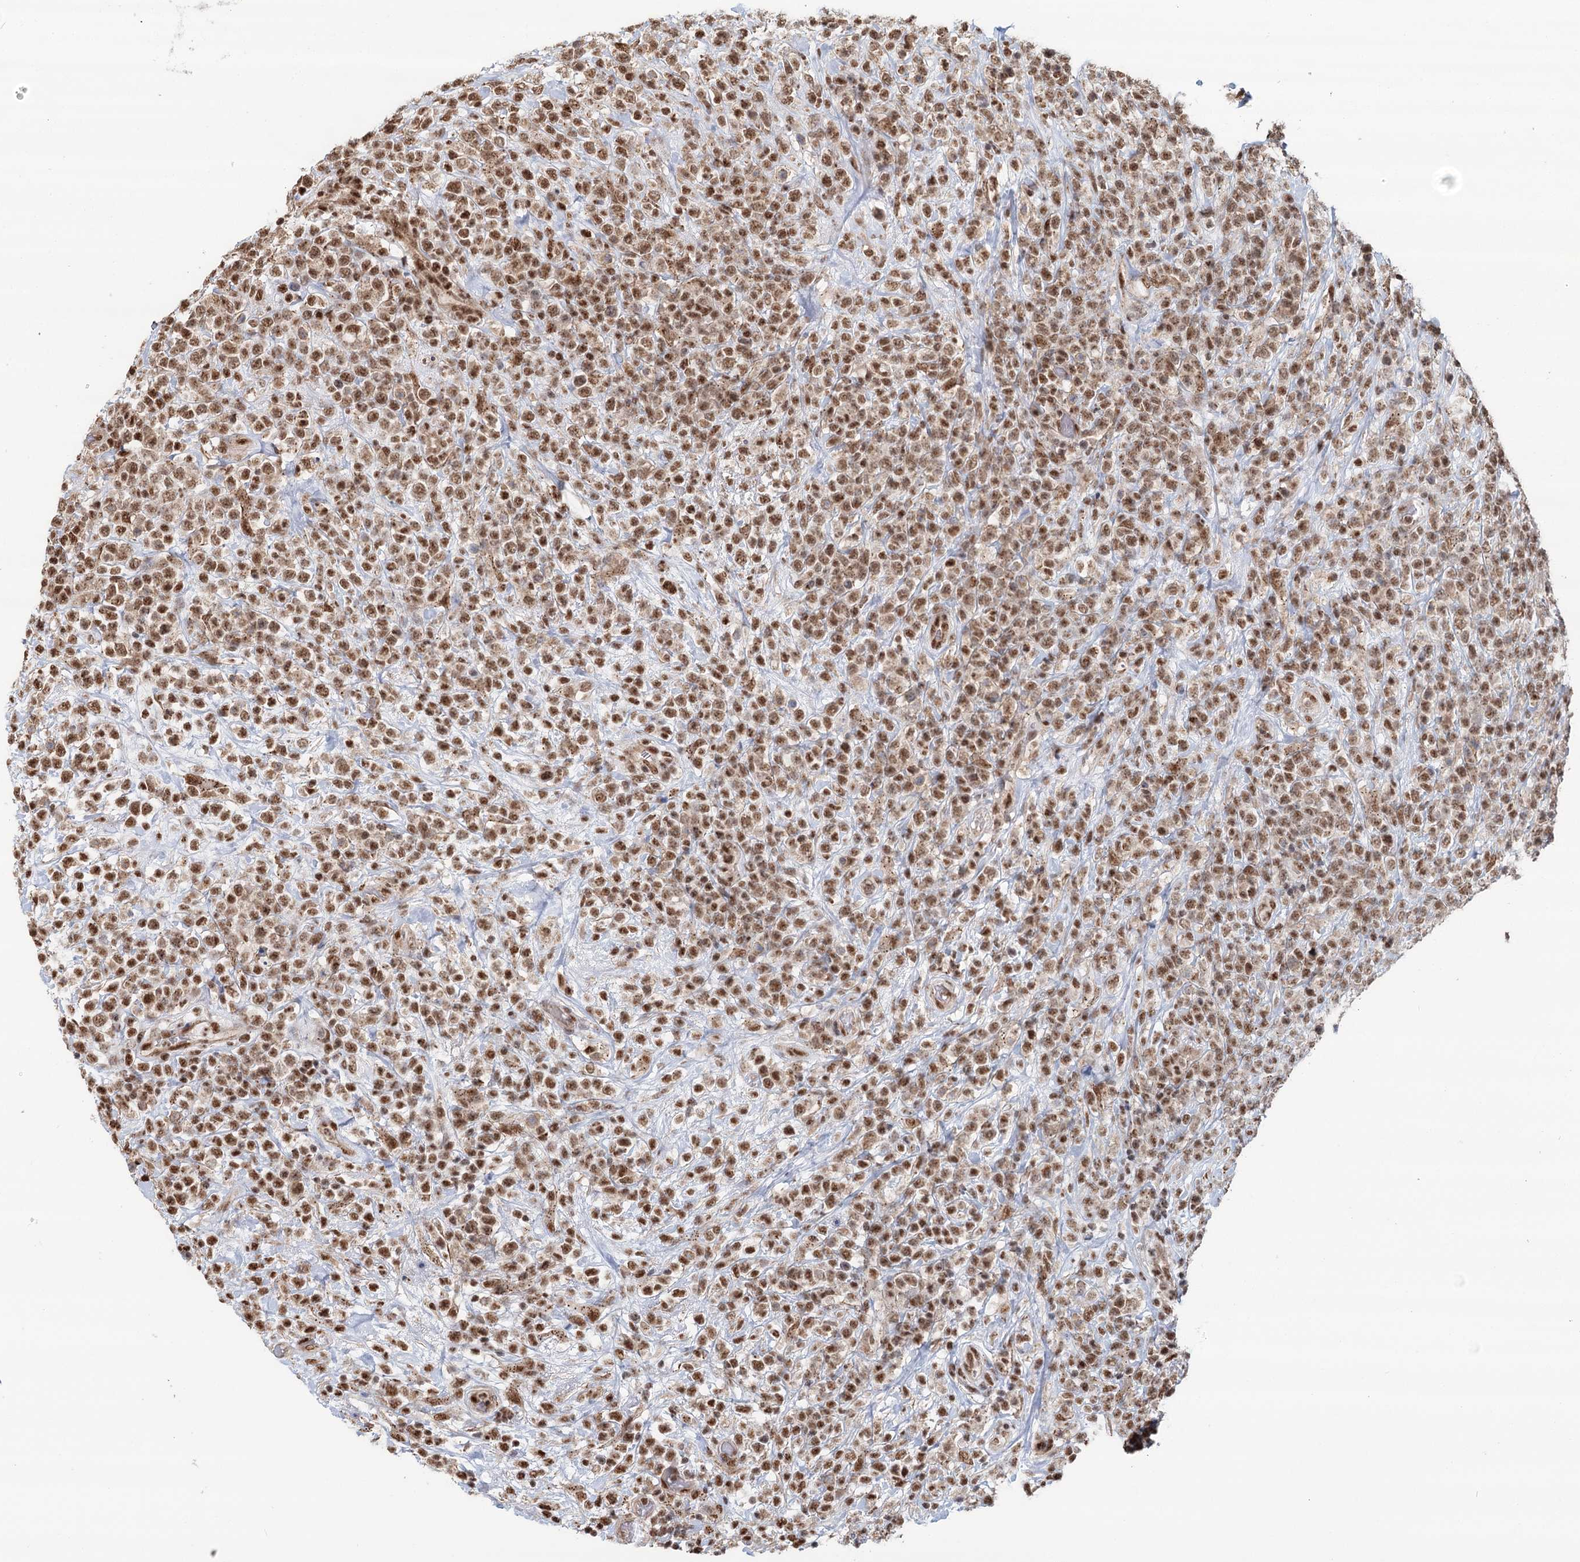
{"staining": {"intensity": "moderate", "quantity": ">75%", "location": "nuclear"}, "tissue": "lymphoma", "cell_type": "Tumor cells", "image_type": "cancer", "snomed": [{"axis": "morphology", "description": "Malignant lymphoma, non-Hodgkin's type, High grade"}, {"axis": "topography", "description": "Colon"}], "caption": "This histopathology image reveals immunohistochemistry (IHC) staining of human high-grade malignant lymphoma, non-Hodgkin's type, with medium moderate nuclear staining in approximately >75% of tumor cells.", "gene": "GPALPP1", "patient": {"sex": "female", "age": 53}}